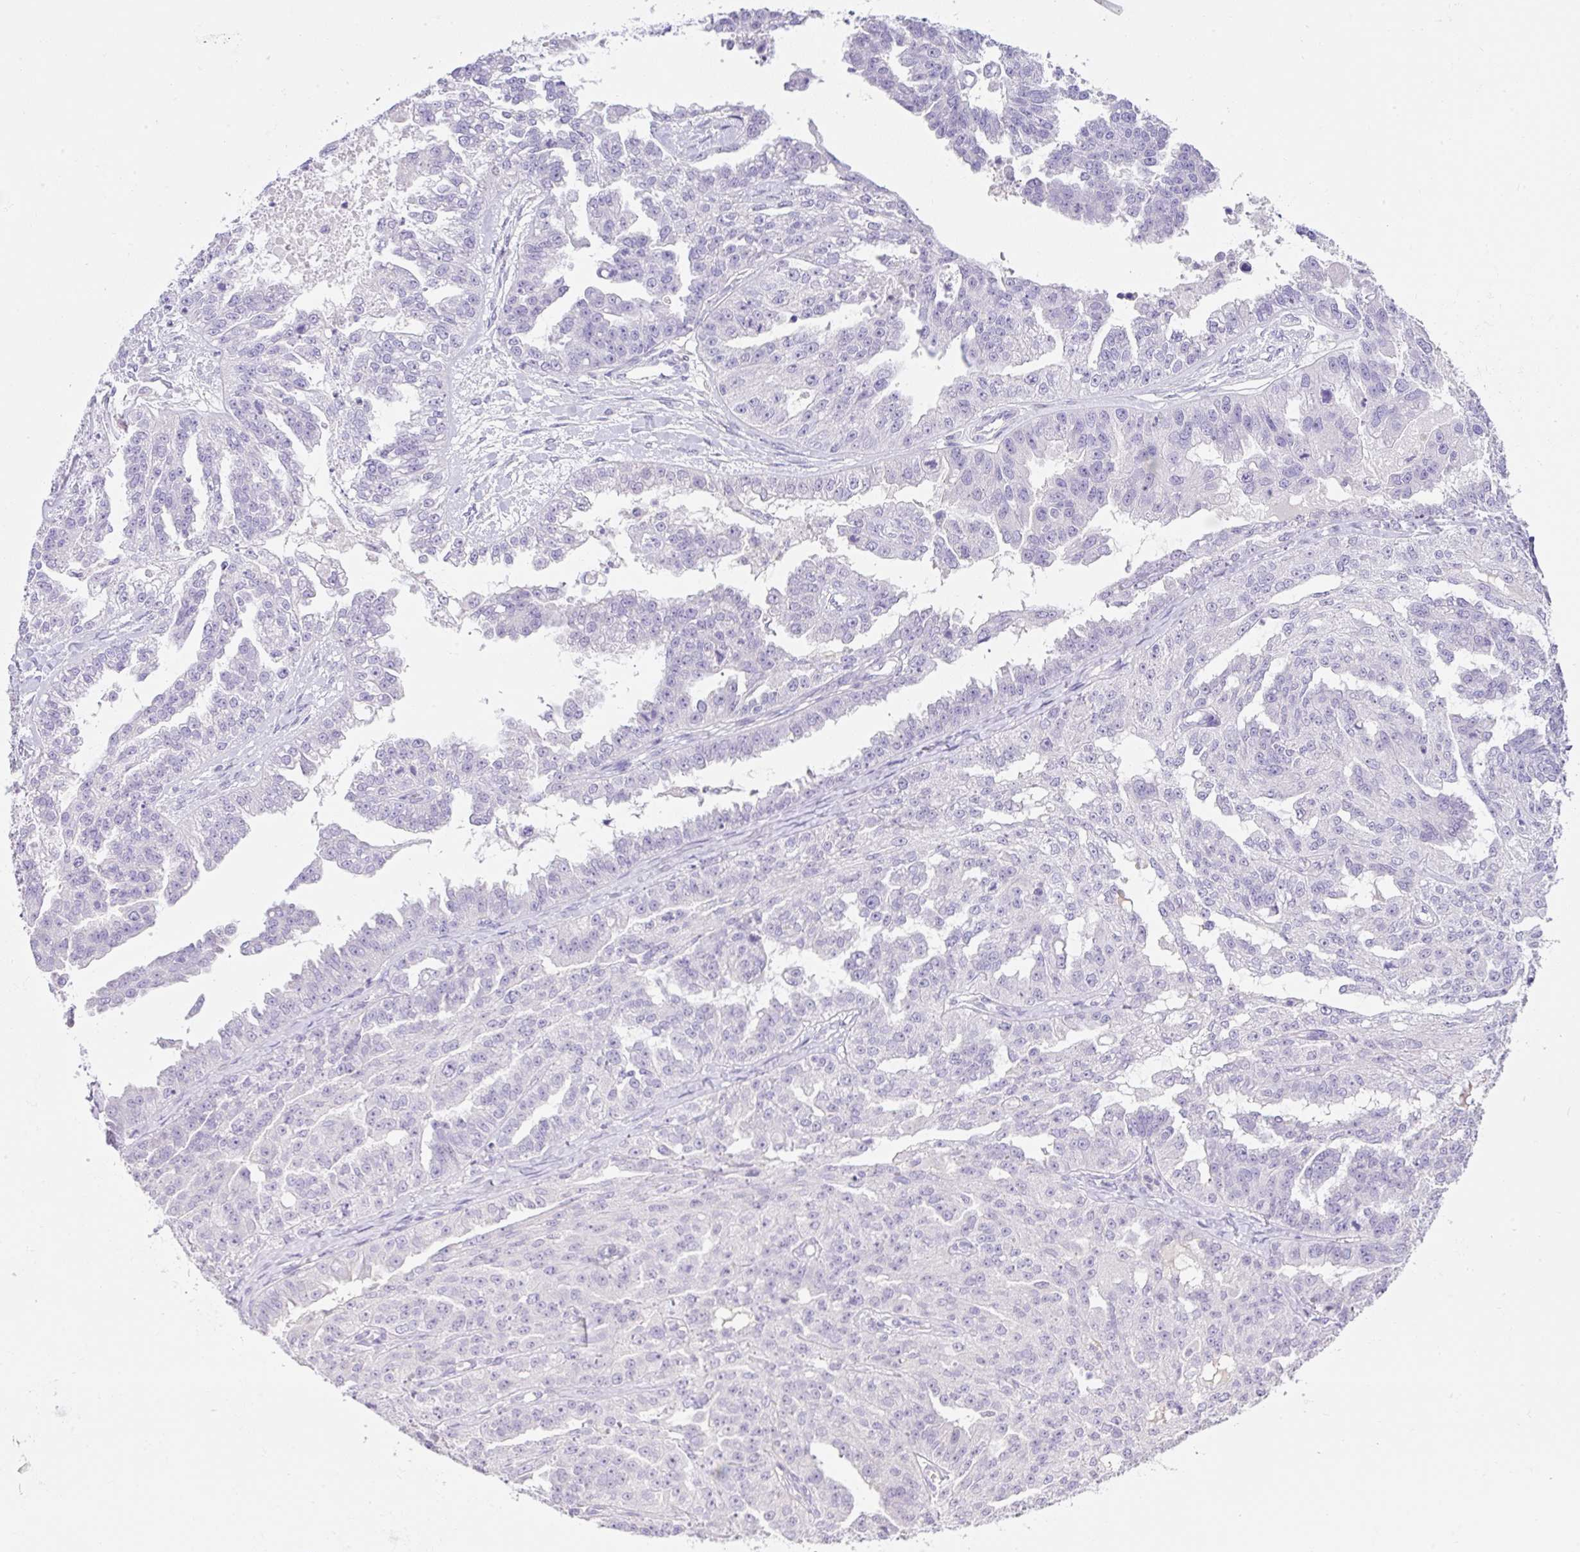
{"staining": {"intensity": "negative", "quantity": "none", "location": "none"}, "tissue": "ovarian cancer", "cell_type": "Tumor cells", "image_type": "cancer", "snomed": [{"axis": "morphology", "description": "Cystadenocarcinoma, serous, NOS"}, {"axis": "topography", "description": "Ovary"}], "caption": "DAB immunohistochemical staining of ovarian cancer displays no significant expression in tumor cells.", "gene": "TDRD15", "patient": {"sex": "female", "age": 58}}